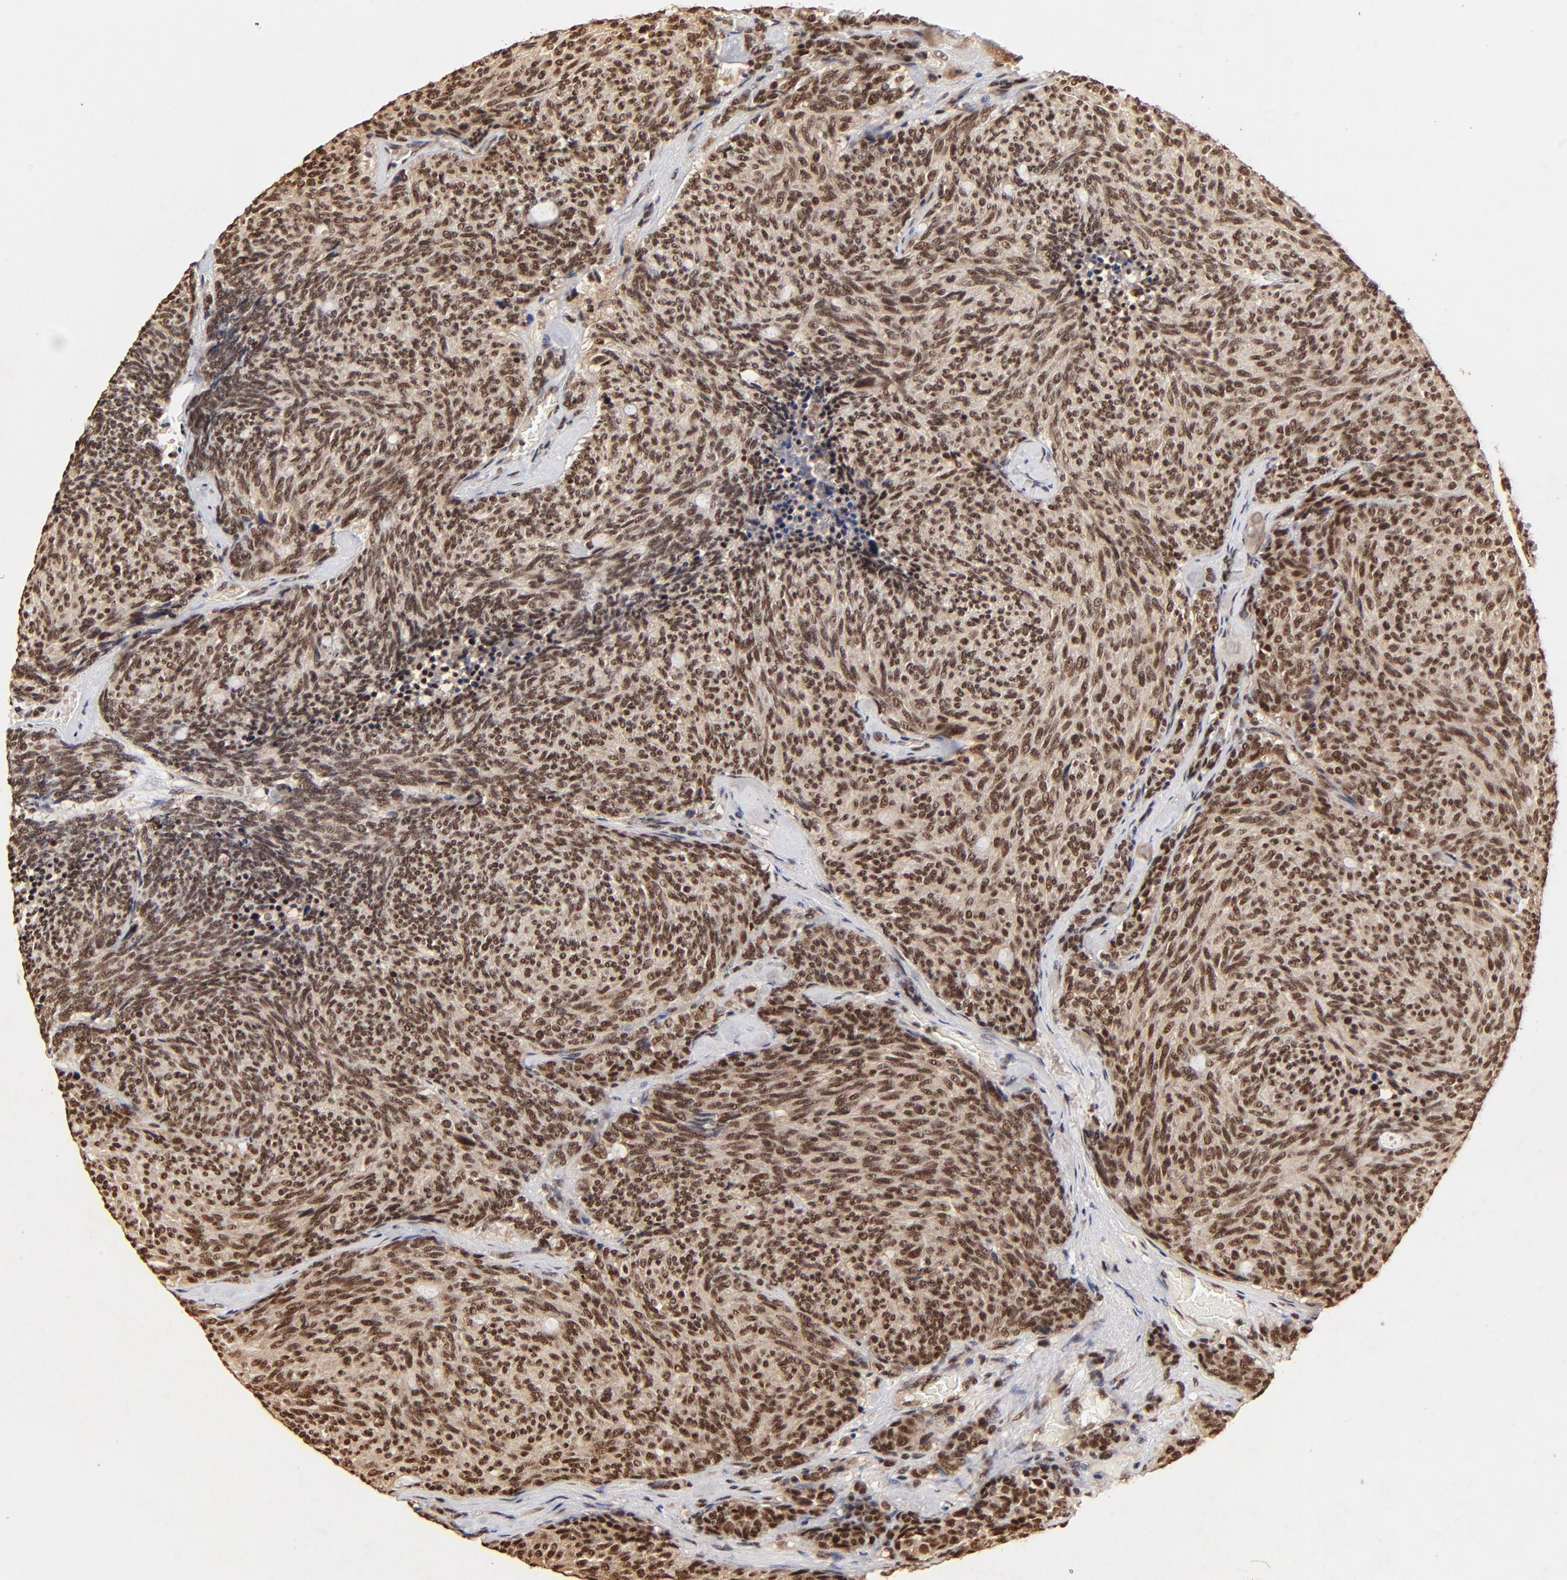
{"staining": {"intensity": "strong", "quantity": ">75%", "location": "cytoplasmic/membranous,nuclear"}, "tissue": "carcinoid", "cell_type": "Tumor cells", "image_type": "cancer", "snomed": [{"axis": "morphology", "description": "Carcinoid, malignant, NOS"}, {"axis": "topography", "description": "Pancreas"}], "caption": "The photomicrograph shows a brown stain indicating the presence of a protein in the cytoplasmic/membranous and nuclear of tumor cells in carcinoid.", "gene": "MED12", "patient": {"sex": "female", "age": 54}}